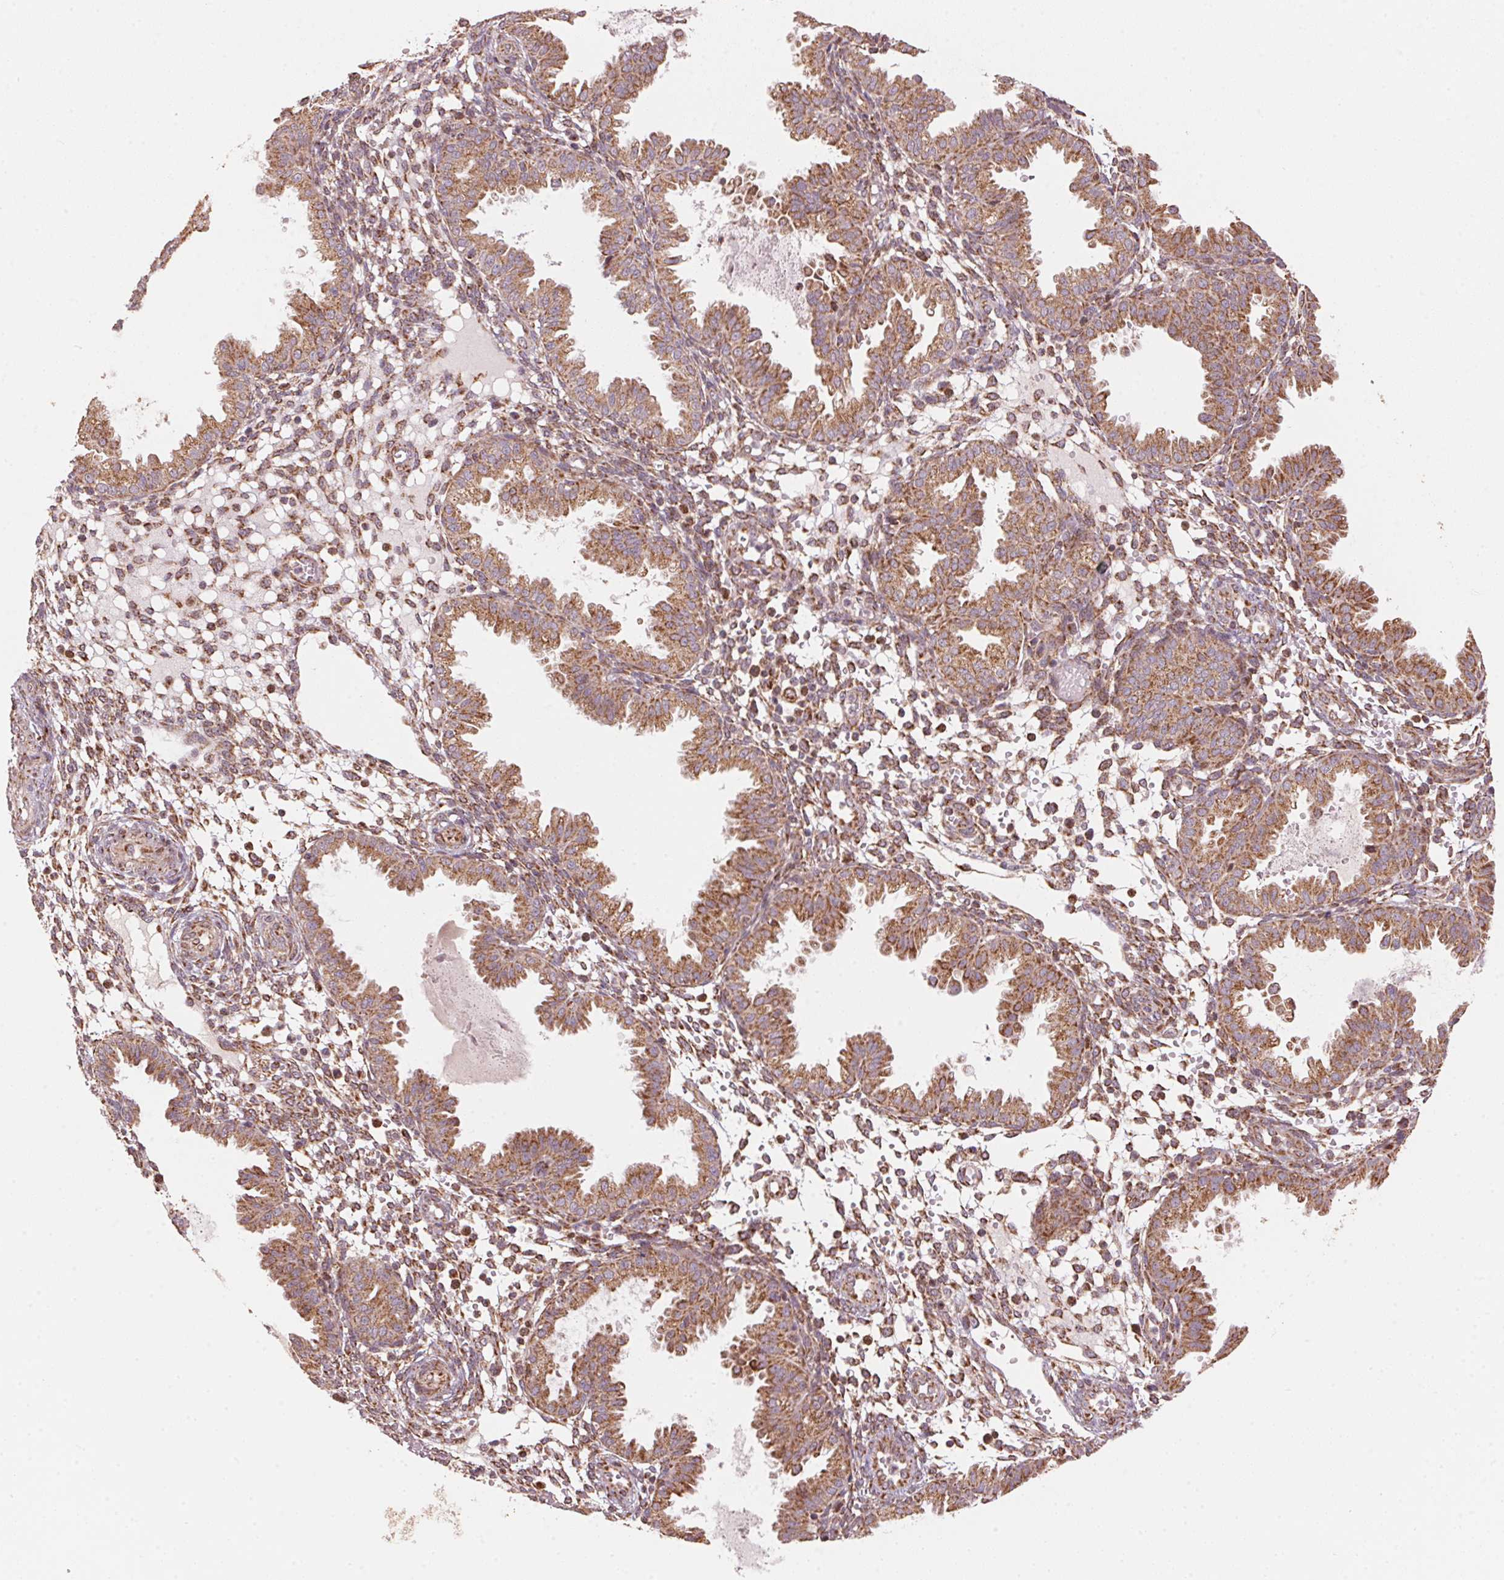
{"staining": {"intensity": "moderate", "quantity": ">75%", "location": "cytoplasmic/membranous"}, "tissue": "endometrium", "cell_type": "Cells in endometrial stroma", "image_type": "normal", "snomed": [{"axis": "morphology", "description": "Normal tissue, NOS"}, {"axis": "topography", "description": "Endometrium"}], "caption": "A micrograph showing moderate cytoplasmic/membranous staining in approximately >75% of cells in endometrial stroma in benign endometrium, as visualized by brown immunohistochemical staining.", "gene": "TOMM70", "patient": {"sex": "female", "age": 33}}